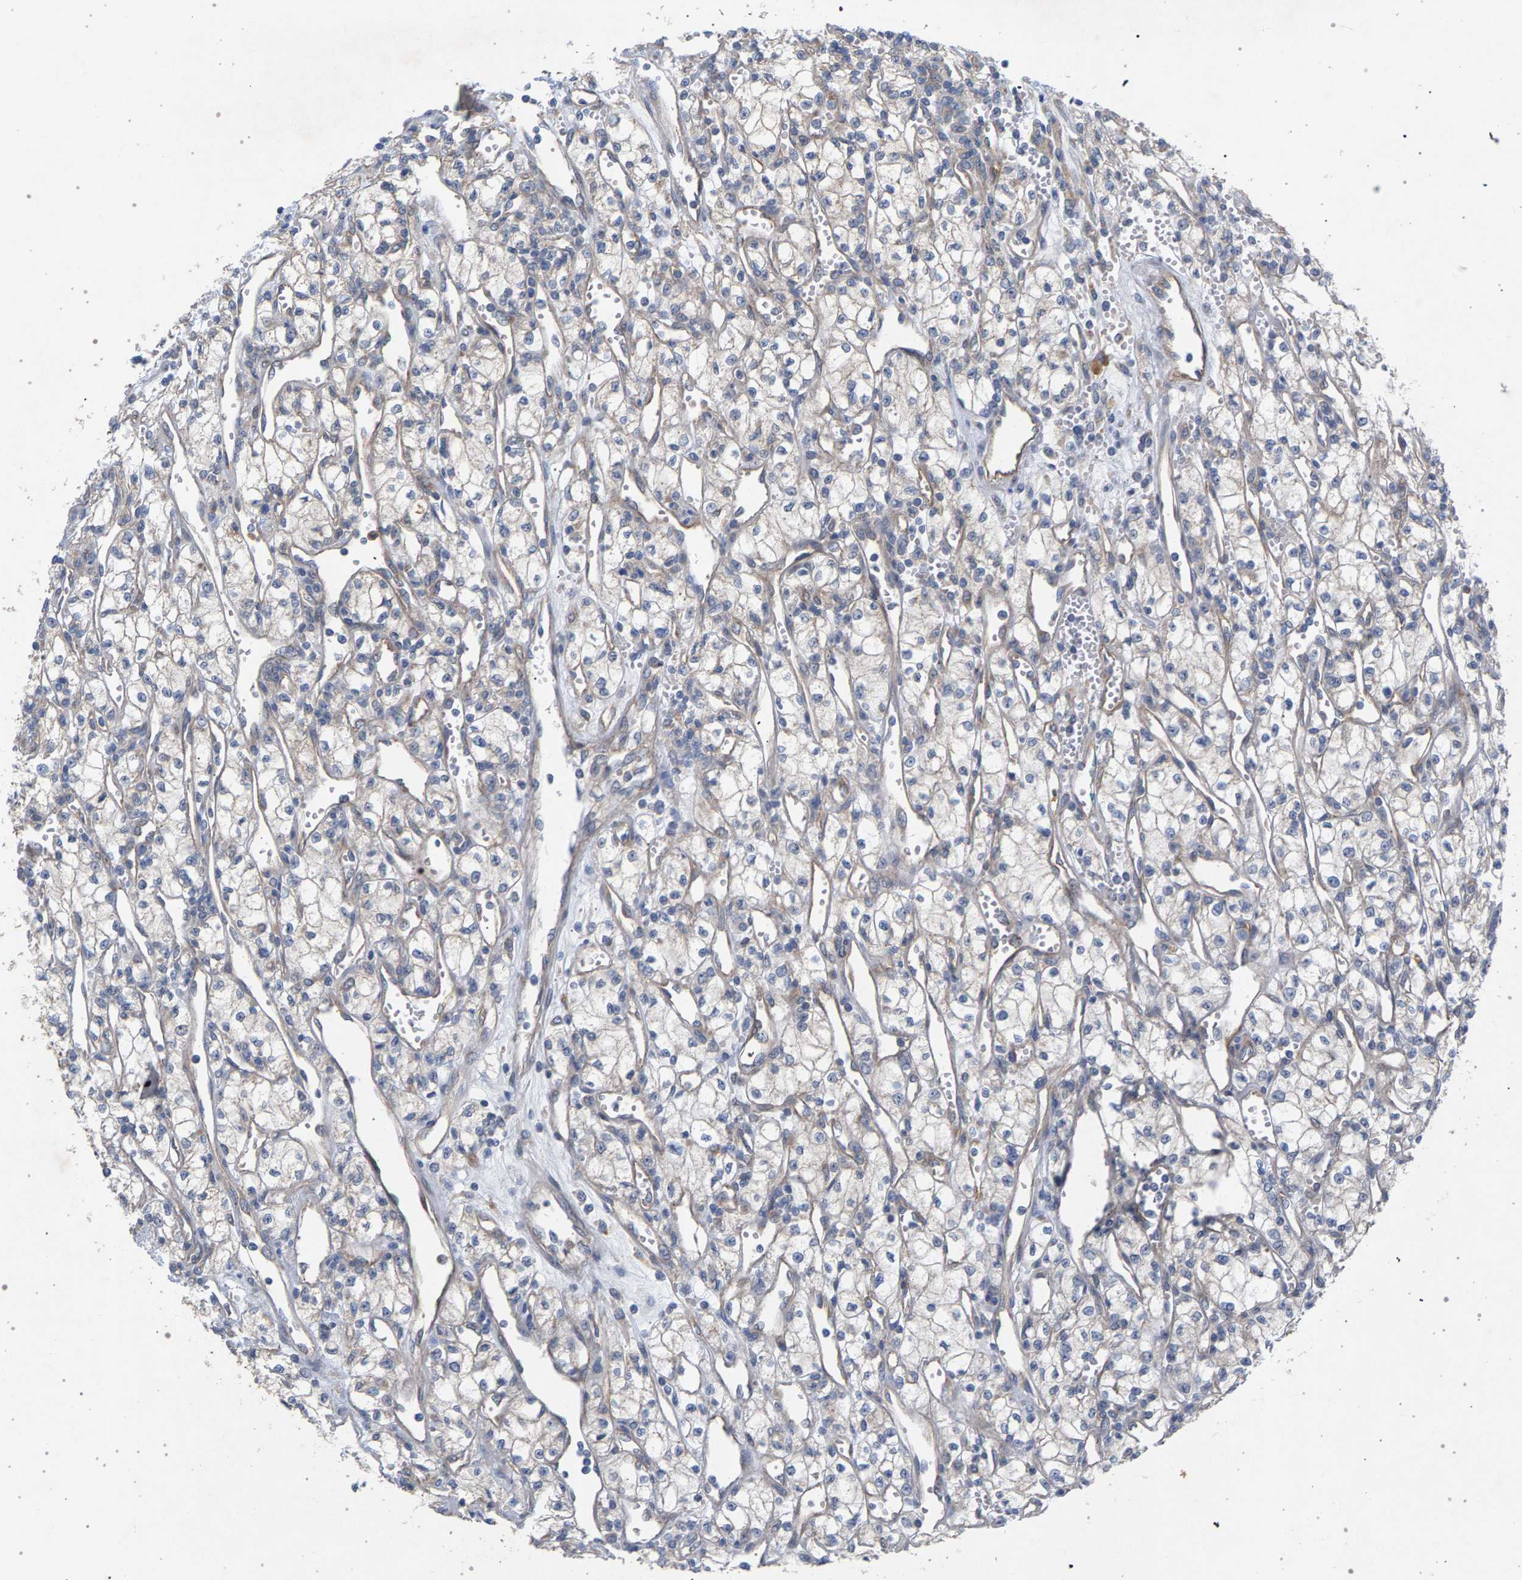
{"staining": {"intensity": "negative", "quantity": "none", "location": "none"}, "tissue": "renal cancer", "cell_type": "Tumor cells", "image_type": "cancer", "snomed": [{"axis": "morphology", "description": "Adenocarcinoma, NOS"}, {"axis": "topography", "description": "Kidney"}], "caption": "DAB immunohistochemical staining of human renal cancer exhibits no significant expression in tumor cells.", "gene": "MAMDC2", "patient": {"sex": "male", "age": 59}}